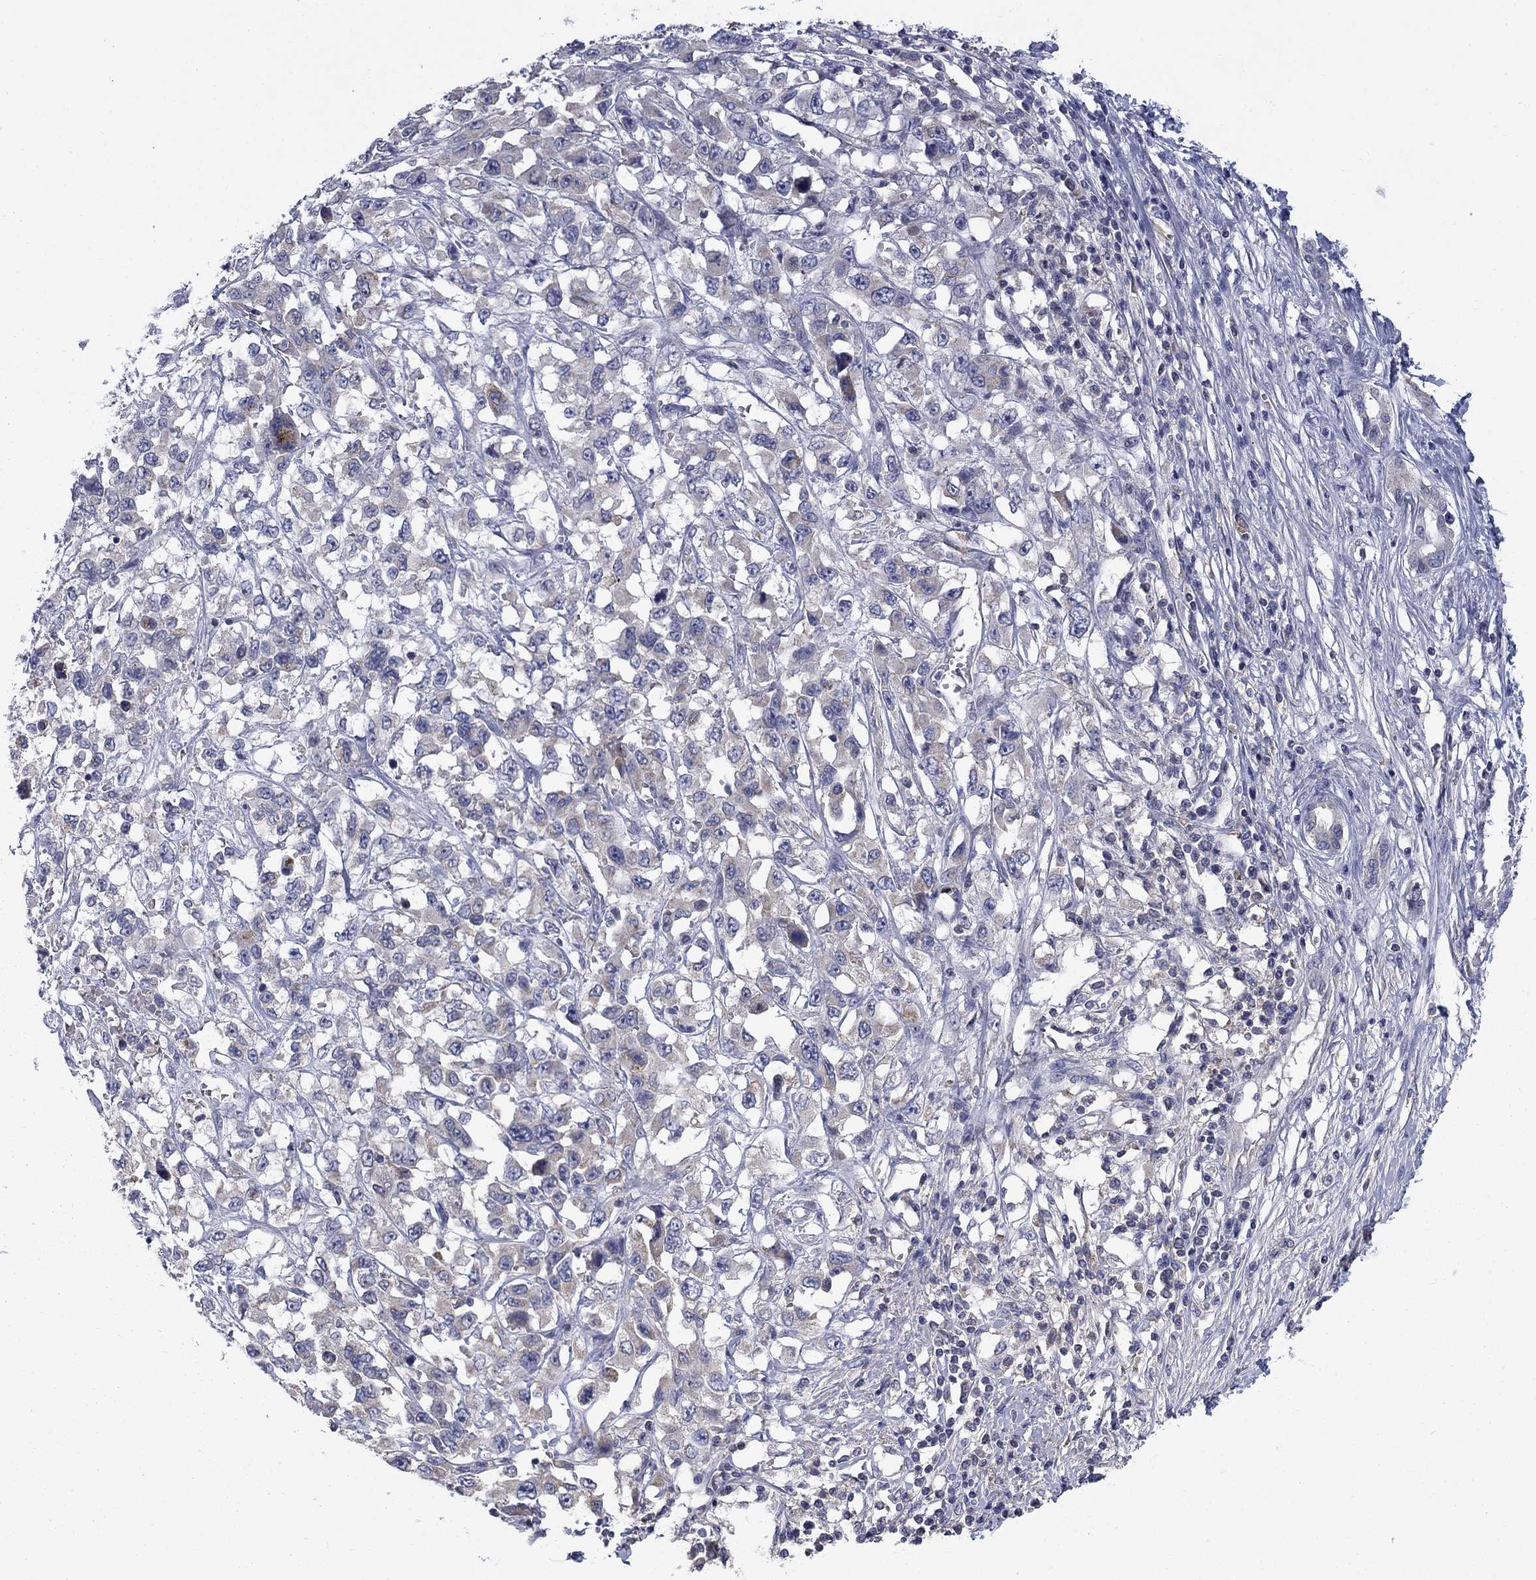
{"staining": {"intensity": "weak", "quantity": "<25%", "location": "cytoplasmic/membranous"}, "tissue": "liver cancer", "cell_type": "Tumor cells", "image_type": "cancer", "snomed": [{"axis": "morphology", "description": "Adenocarcinoma, NOS"}, {"axis": "morphology", "description": "Cholangiocarcinoma"}, {"axis": "topography", "description": "Liver"}], "caption": "The micrograph reveals no significant expression in tumor cells of liver cholangiocarcinoma.", "gene": "FRK", "patient": {"sex": "male", "age": 64}}